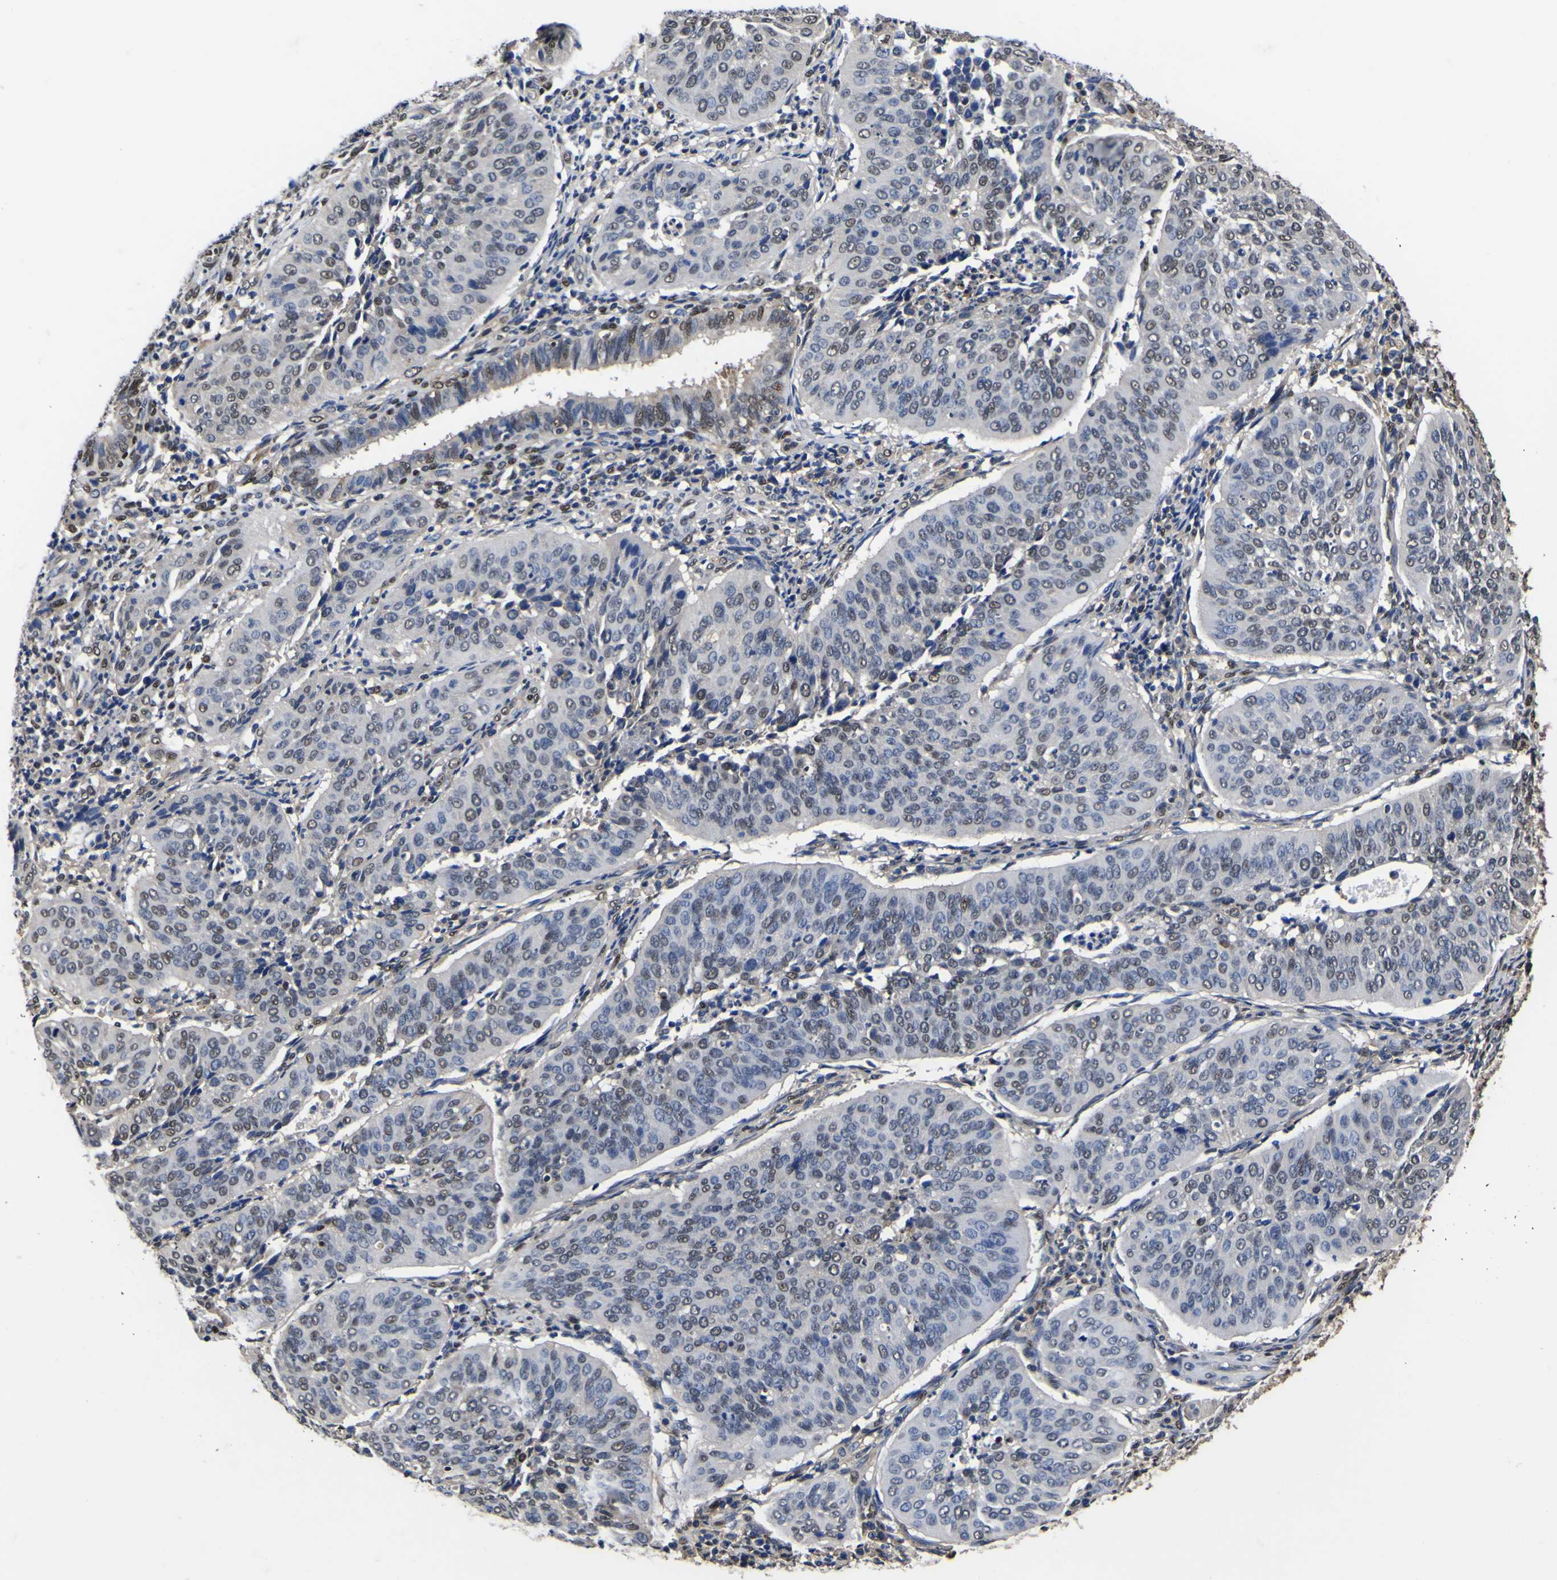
{"staining": {"intensity": "weak", "quantity": "<25%", "location": "nuclear"}, "tissue": "cervical cancer", "cell_type": "Tumor cells", "image_type": "cancer", "snomed": [{"axis": "morphology", "description": "Normal tissue, NOS"}, {"axis": "morphology", "description": "Squamous cell carcinoma, NOS"}, {"axis": "topography", "description": "Cervix"}], "caption": "Tumor cells are negative for protein expression in human cervical cancer. Brightfield microscopy of immunohistochemistry (IHC) stained with DAB (3,3'-diaminobenzidine) (brown) and hematoxylin (blue), captured at high magnification.", "gene": "FAM110B", "patient": {"sex": "female", "age": 39}}